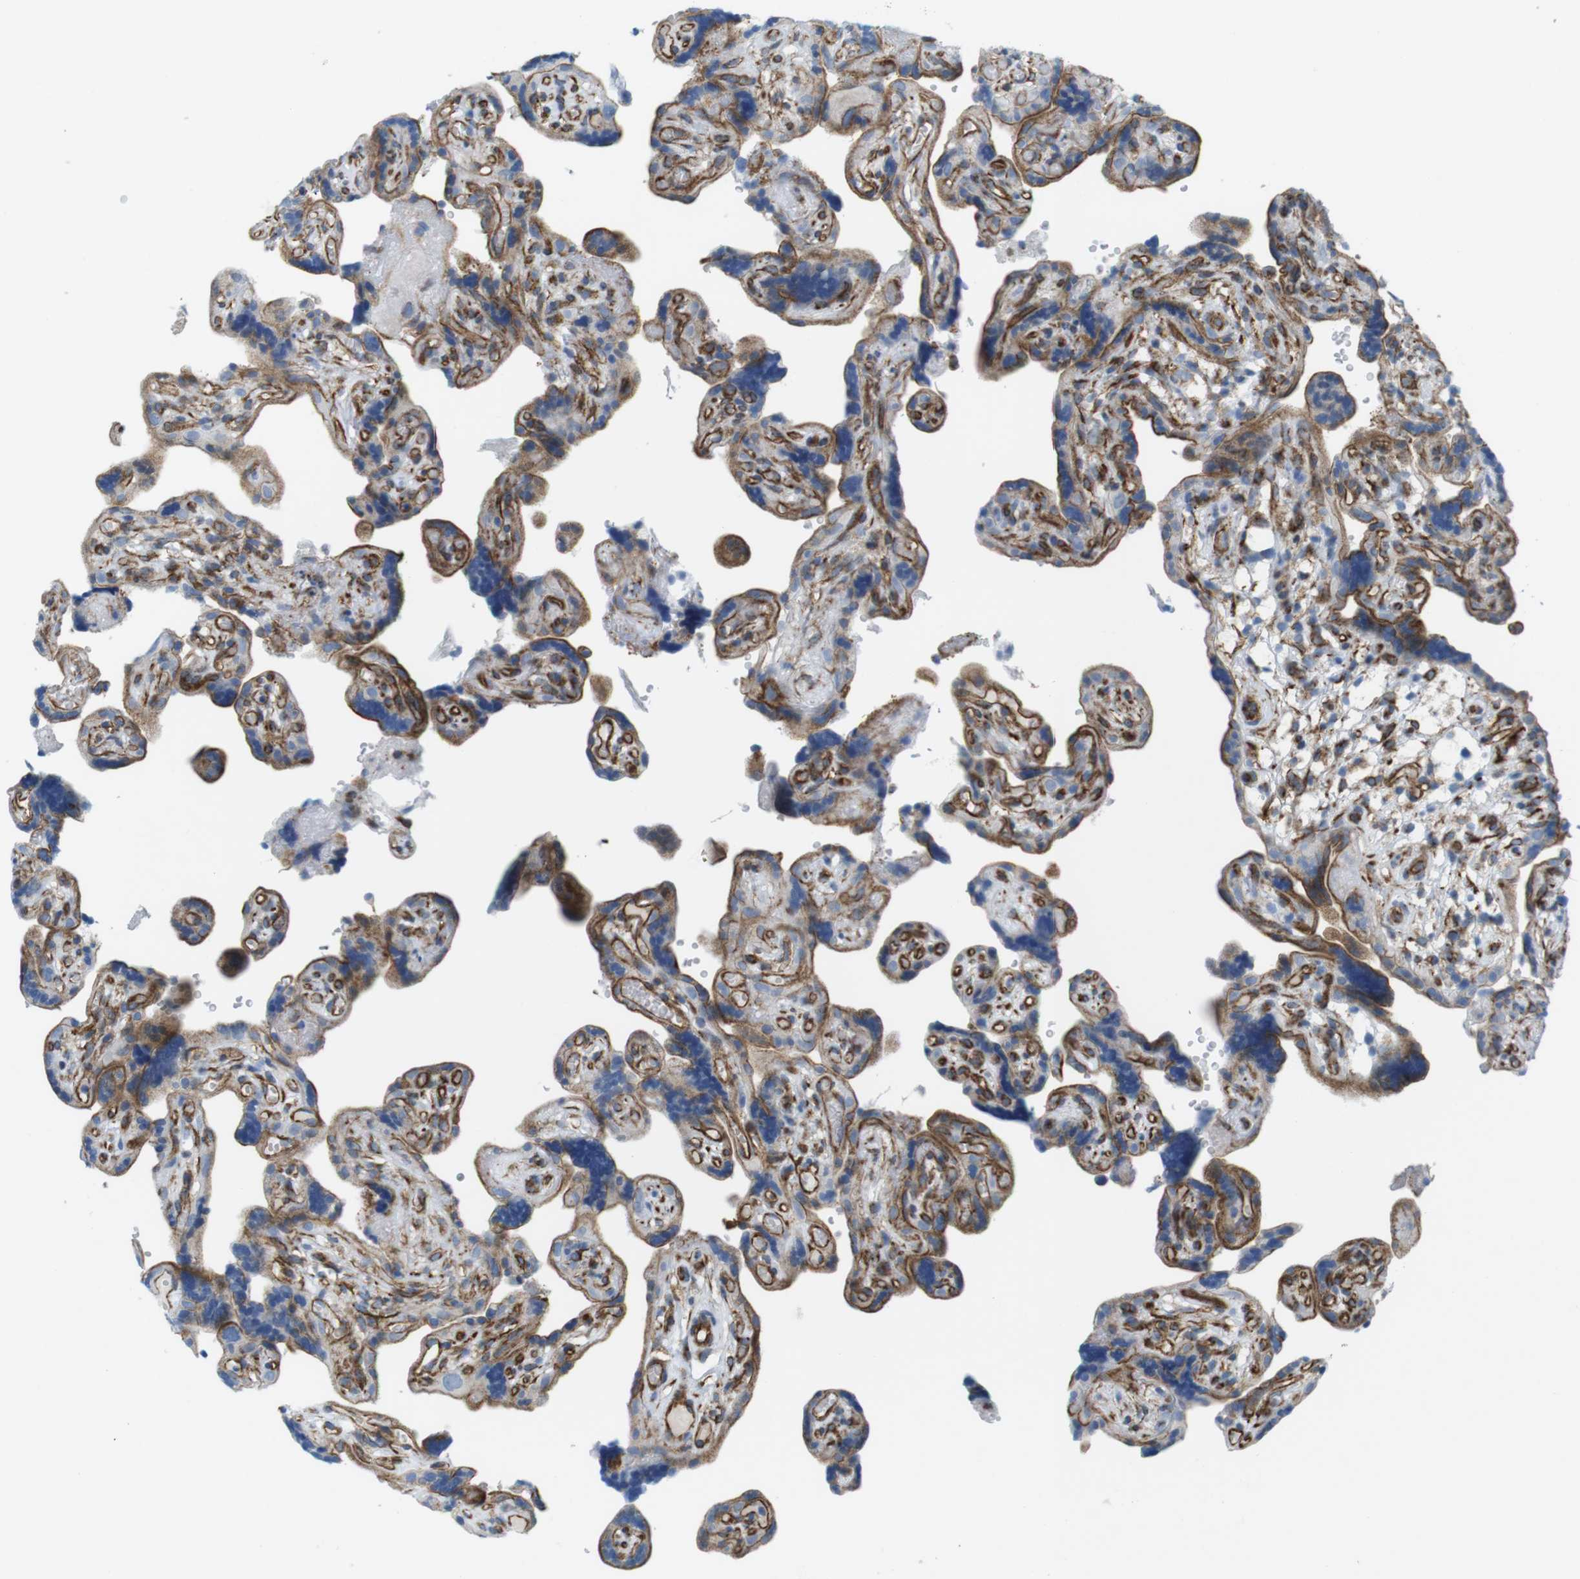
{"staining": {"intensity": "strong", "quantity": ">75%", "location": "cytoplasmic/membranous"}, "tissue": "placenta", "cell_type": "Decidual cells", "image_type": "normal", "snomed": [{"axis": "morphology", "description": "Normal tissue, NOS"}, {"axis": "topography", "description": "Placenta"}], "caption": "Immunohistochemistry (IHC) micrograph of normal placenta stained for a protein (brown), which displays high levels of strong cytoplasmic/membranous positivity in approximately >75% of decidual cells.", "gene": "MYH9", "patient": {"sex": "female", "age": 30}}